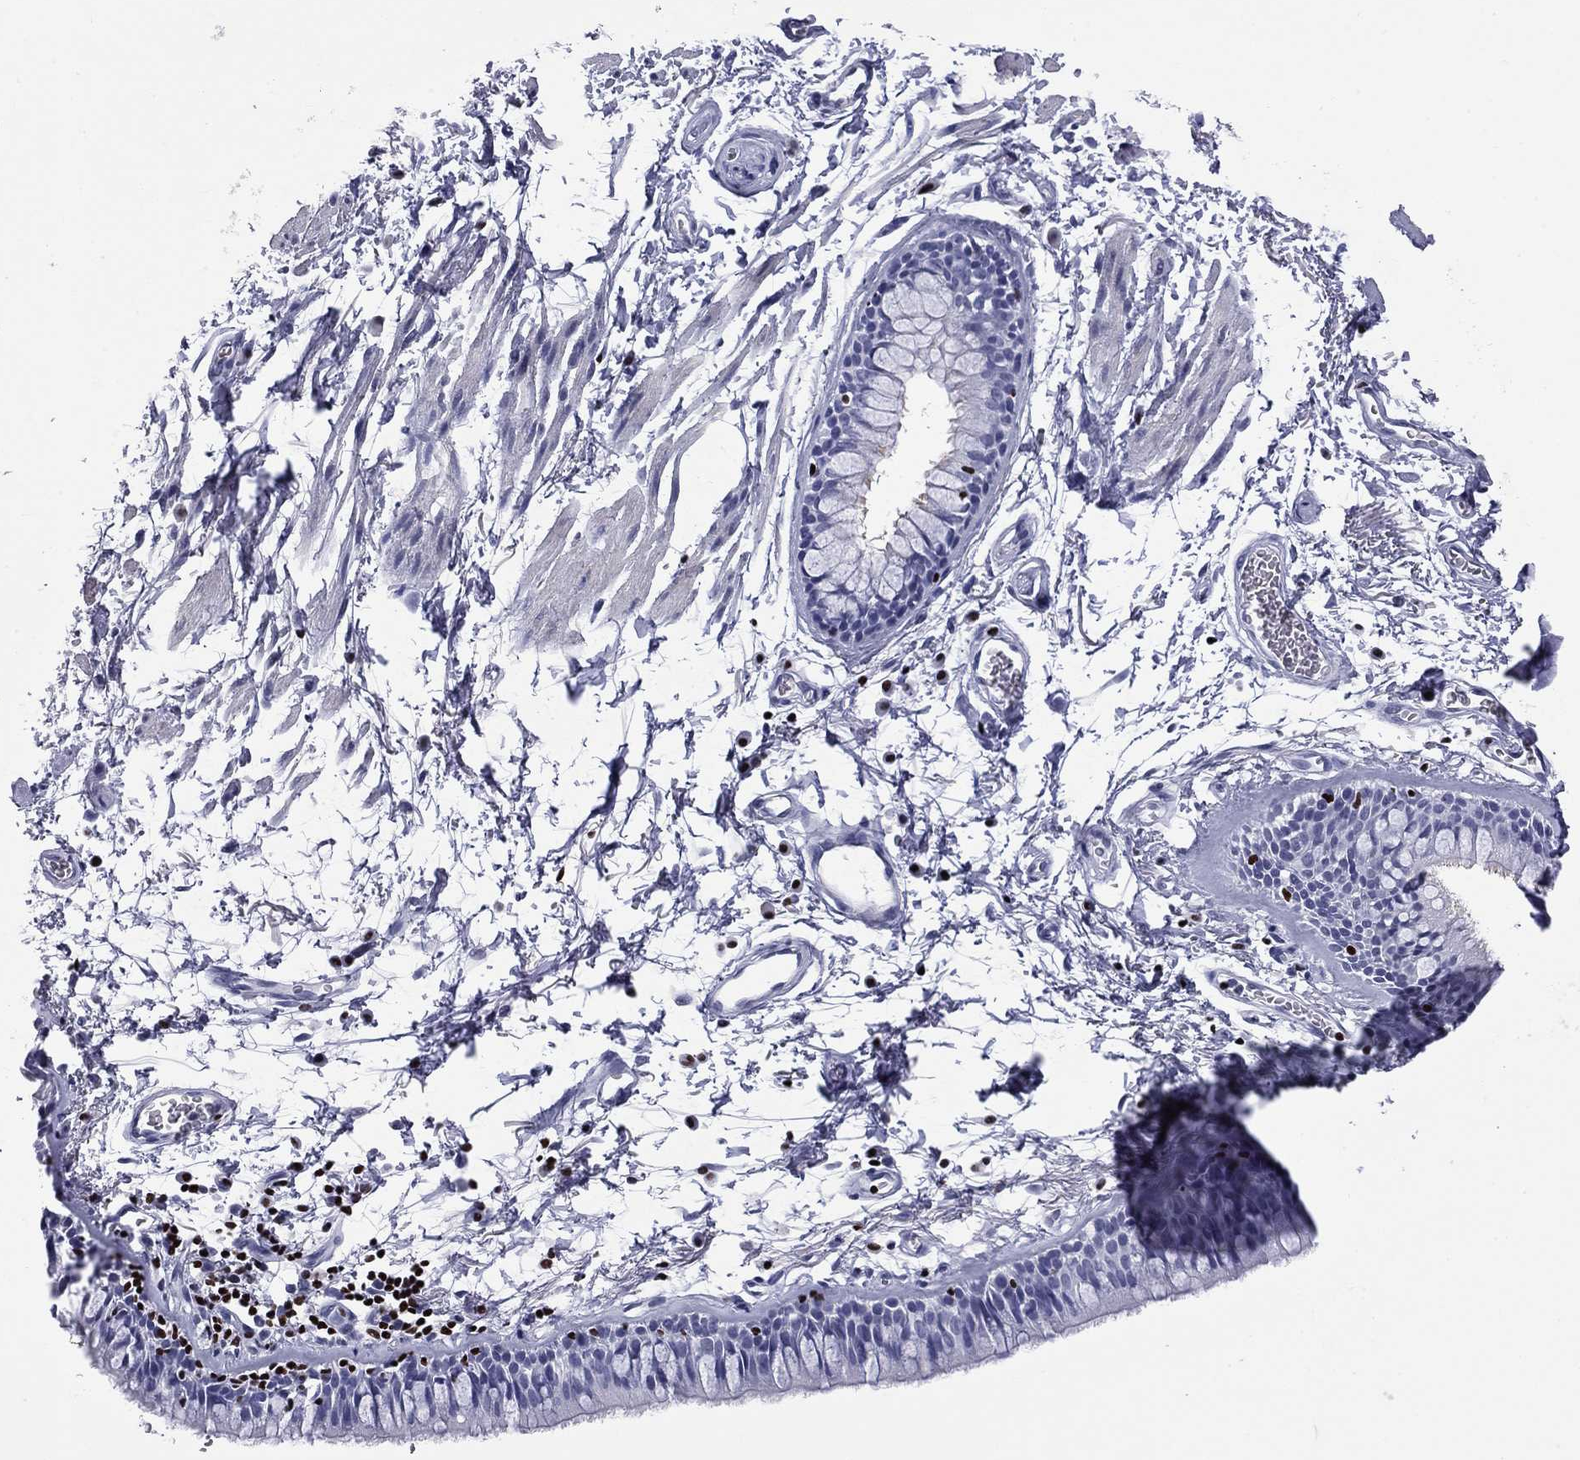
{"staining": {"intensity": "negative", "quantity": "none", "location": "none"}, "tissue": "soft tissue", "cell_type": "Chondrocytes", "image_type": "normal", "snomed": [{"axis": "morphology", "description": "Normal tissue, NOS"}, {"axis": "topography", "description": "Cartilage tissue"}, {"axis": "topography", "description": "Bronchus"}], "caption": "This is an immunohistochemistry (IHC) histopathology image of normal soft tissue. There is no positivity in chondrocytes.", "gene": "IKZF3", "patient": {"sex": "female", "age": 79}}